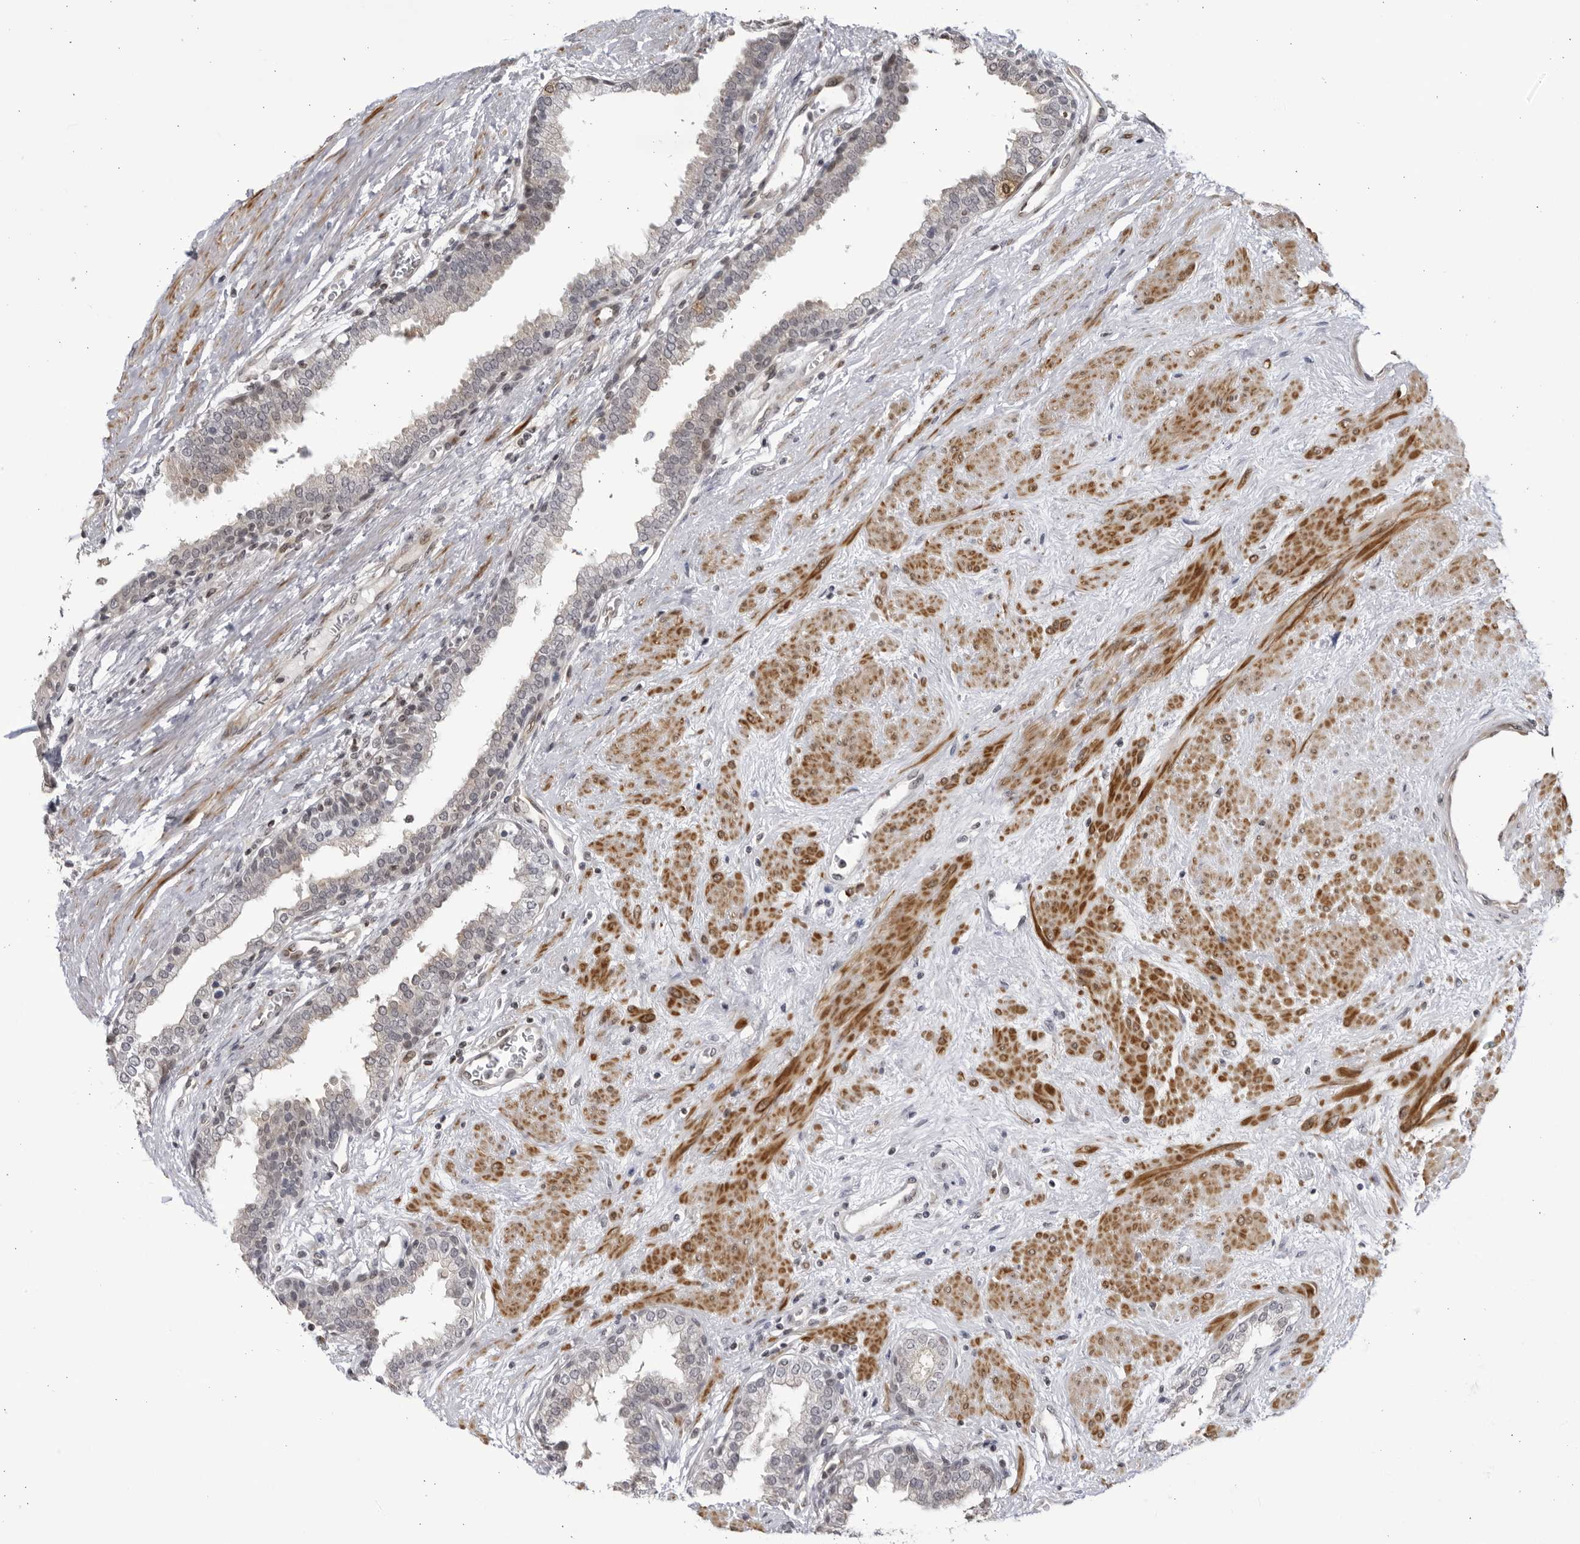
{"staining": {"intensity": "weak", "quantity": "<25%", "location": "cytoplasmic/membranous"}, "tissue": "prostate", "cell_type": "Glandular cells", "image_type": "normal", "snomed": [{"axis": "morphology", "description": "Normal tissue, NOS"}, {"axis": "topography", "description": "Prostate"}], "caption": "Immunohistochemistry micrograph of normal prostate: human prostate stained with DAB exhibits no significant protein staining in glandular cells.", "gene": "CNBD1", "patient": {"sex": "male", "age": 51}}